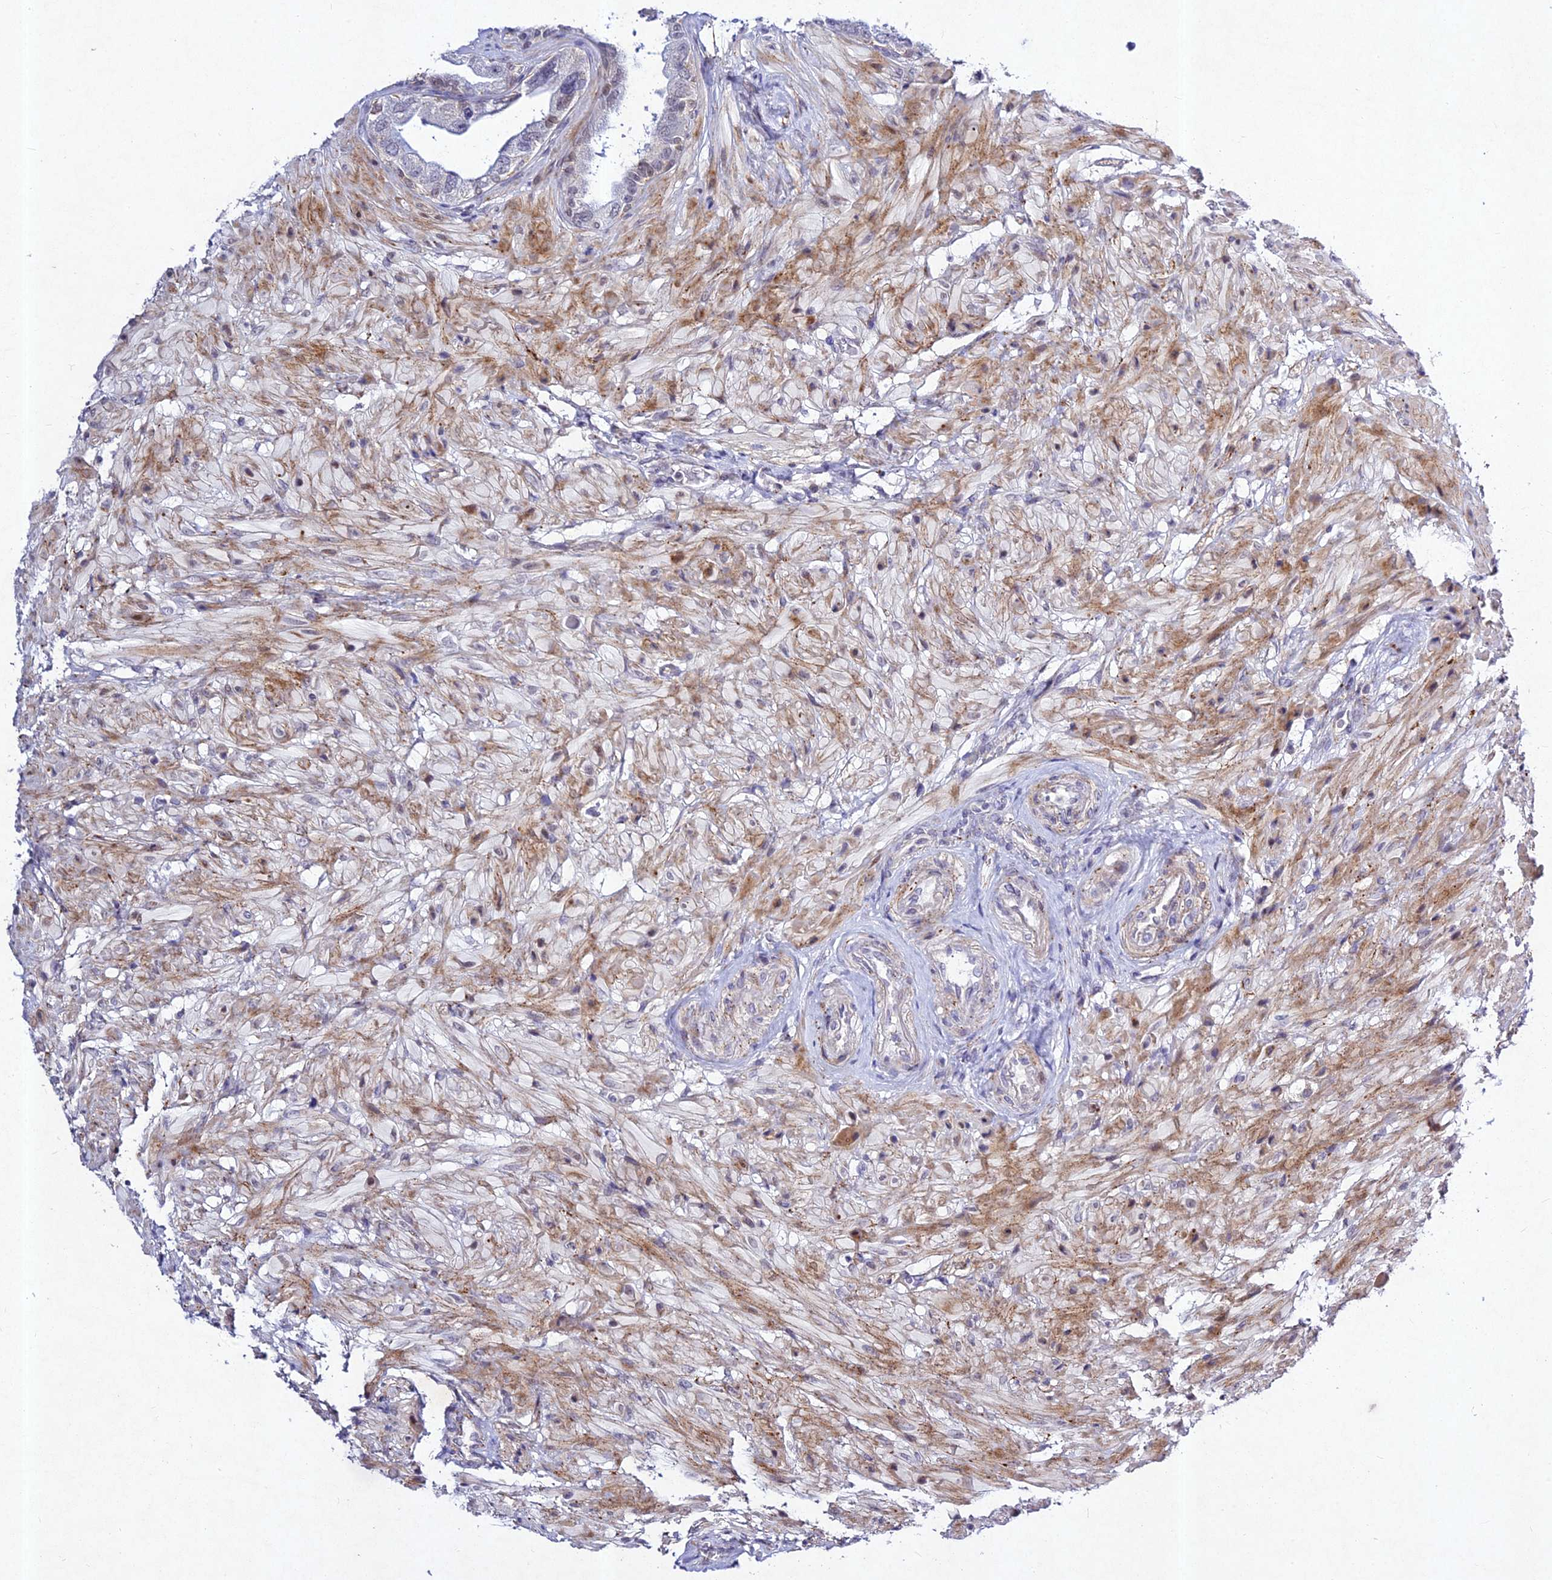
{"staining": {"intensity": "moderate", "quantity": "<25%", "location": "nuclear"}, "tissue": "seminal vesicle", "cell_type": "Glandular cells", "image_type": "normal", "snomed": [{"axis": "morphology", "description": "Normal tissue, NOS"}, {"axis": "topography", "description": "Seminal veicle"}], "caption": "Seminal vesicle stained with immunohistochemistry (IHC) demonstrates moderate nuclear staining in approximately <25% of glandular cells. The staining was performed using DAB (3,3'-diaminobenzidine), with brown indicating positive protein expression. Nuclei are stained blue with hematoxylin.", "gene": "RAVER1", "patient": {"sex": "male", "age": 63}}